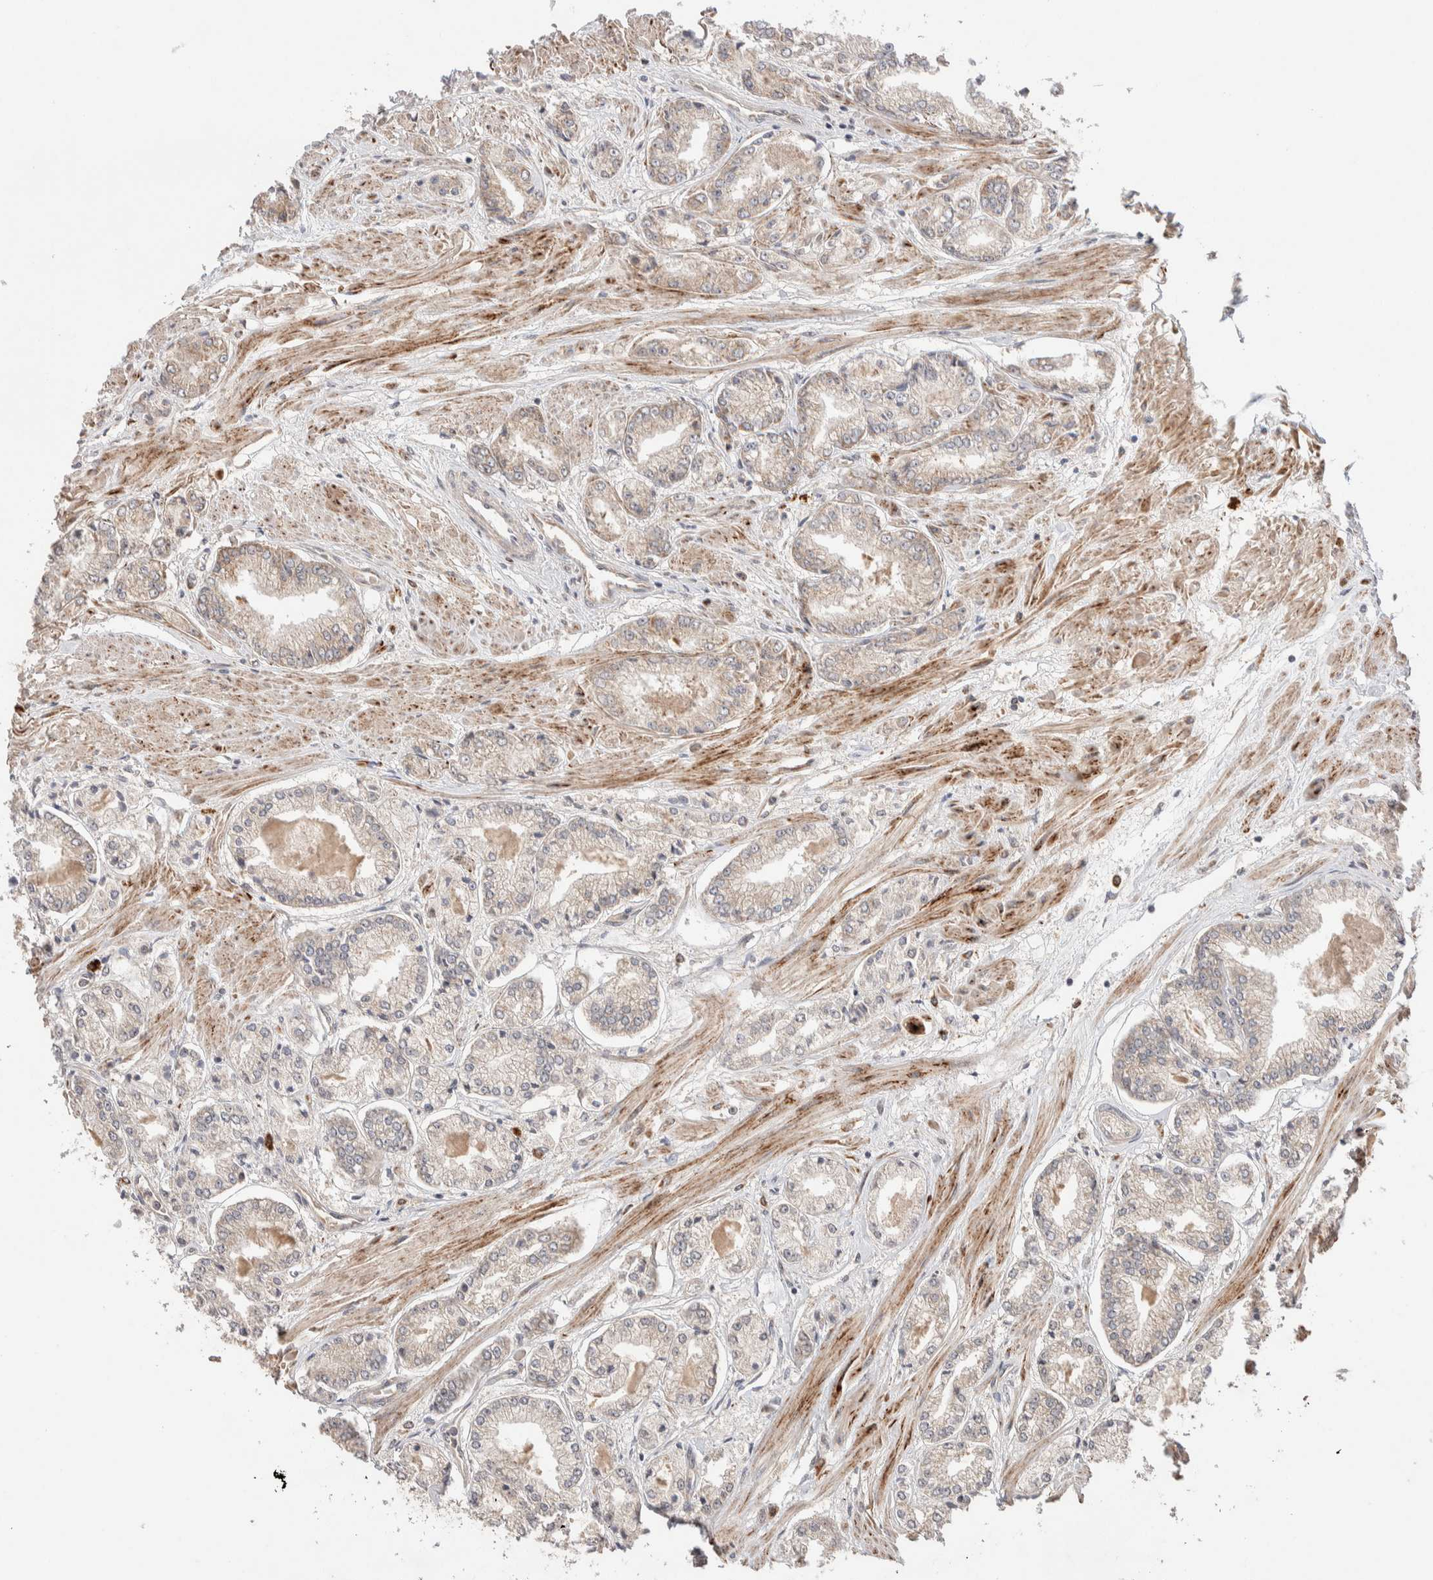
{"staining": {"intensity": "weak", "quantity": "<25%", "location": "cytoplasmic/membranous"}, "tissue": "prostate cancer", "cell_type": "Tumor cells", "image_type": "cancer", "snomed": [{"axis": "morphology", "description": "Adenocarcinoma, Low grade"}, {"axis": "topography", "description": "Prostate"}], "caption": "The image displays no significant positivity in tumor cells of prostate cancer (low-grade adenocarcinoma).", "gene": "CASK", "patient": {"sex": "male", "age": 52}}